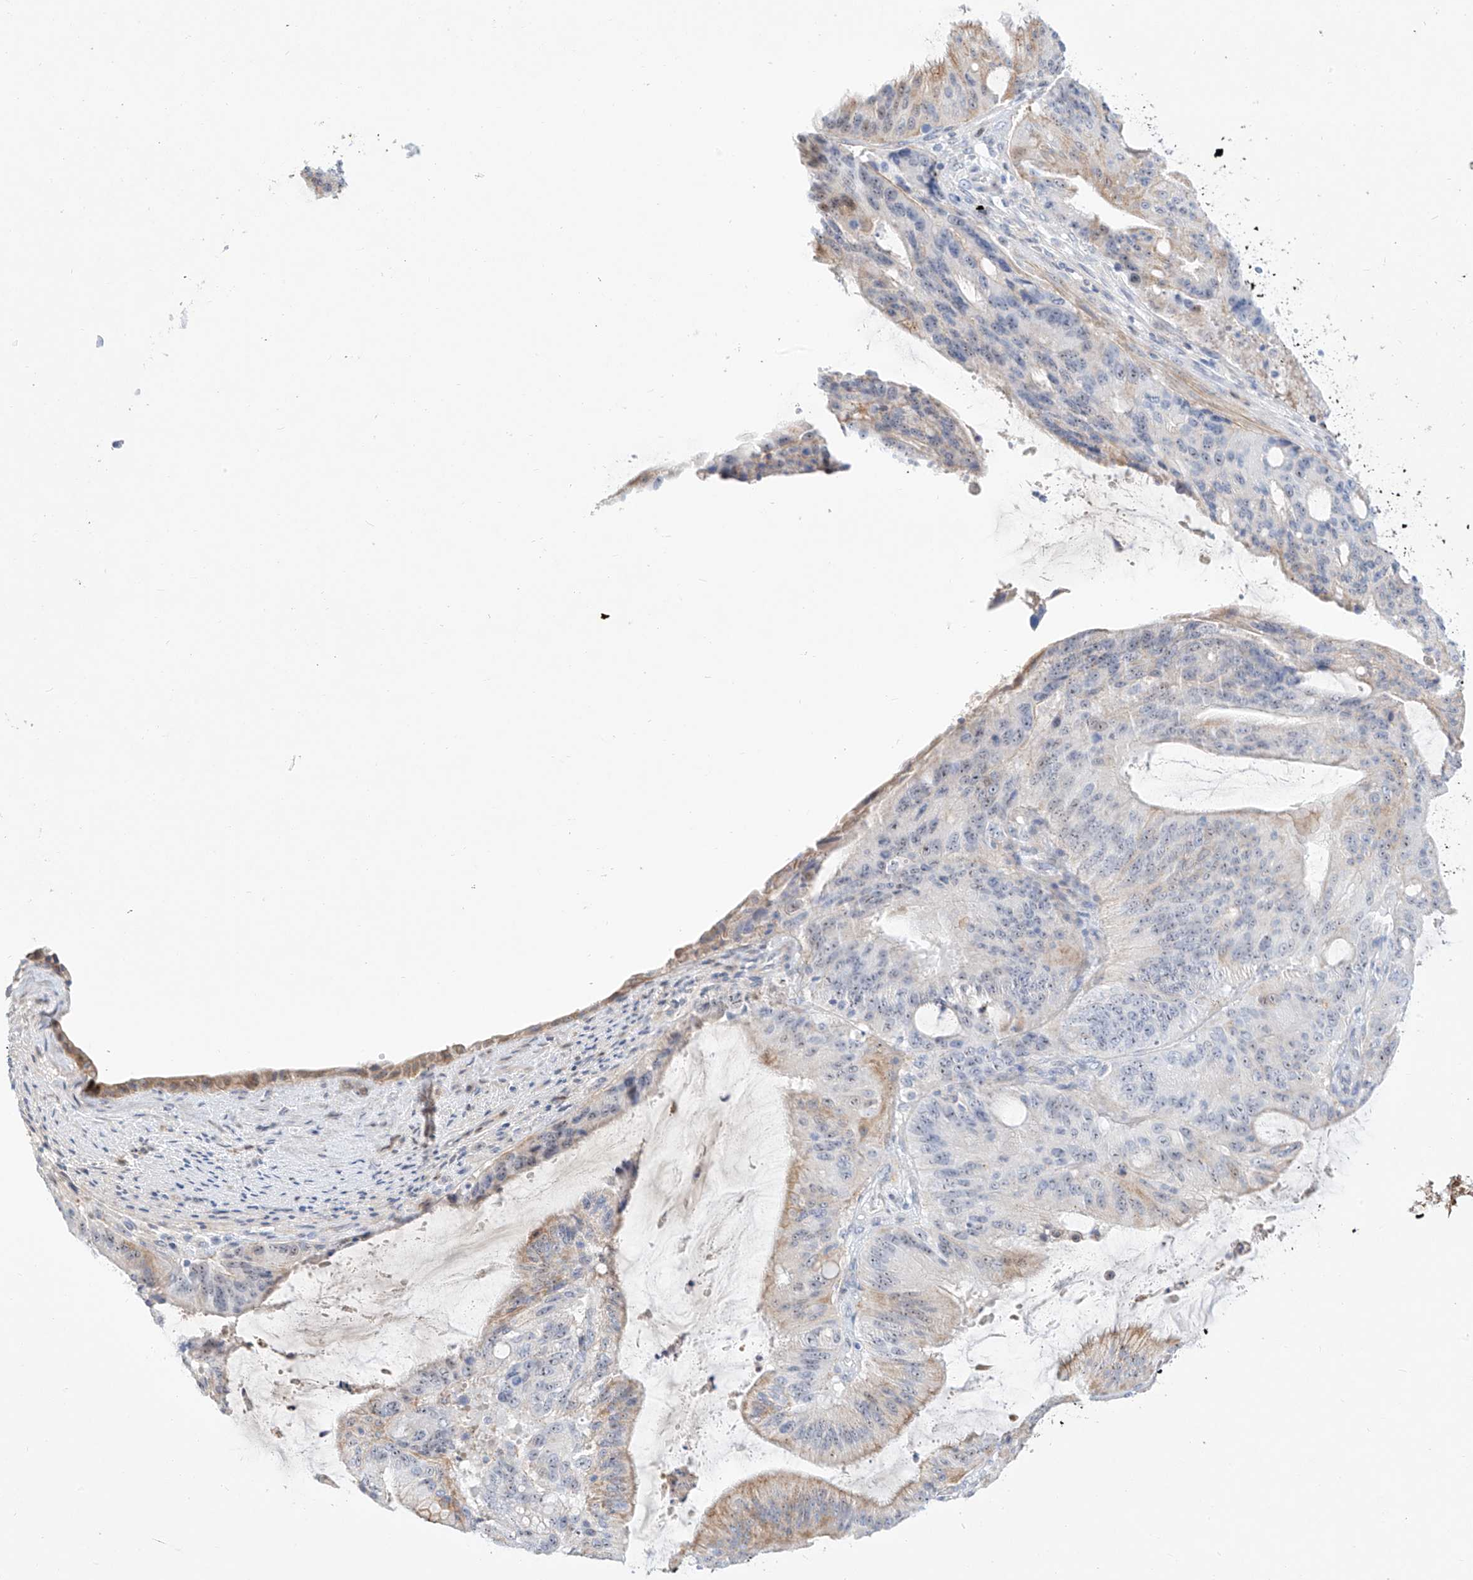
{"staining": {"intensity": "weak", "quantity": "<25%", "location": "cytoplasmic/membranous,nuclear"}, "tissue": "liver cancer", "cell_type": "Tumor cells", "image_type": "cancer", "snomed": [{"axis": "morphology", "description": "Normal tissue, NOS"}, {"axis": "morphology", "description": "Cholangiocarcinoma"}, {"axis": "topography", "description": "Liver"}, {"axis": "topography", "description": "Peripheral nerve tissue"}], "caption": "IHC of cholangiocarcinoma (liver) displays no staining in tumor cells.", "gene": "SNU13", "patient": {"sex": "female", "age": 73}}